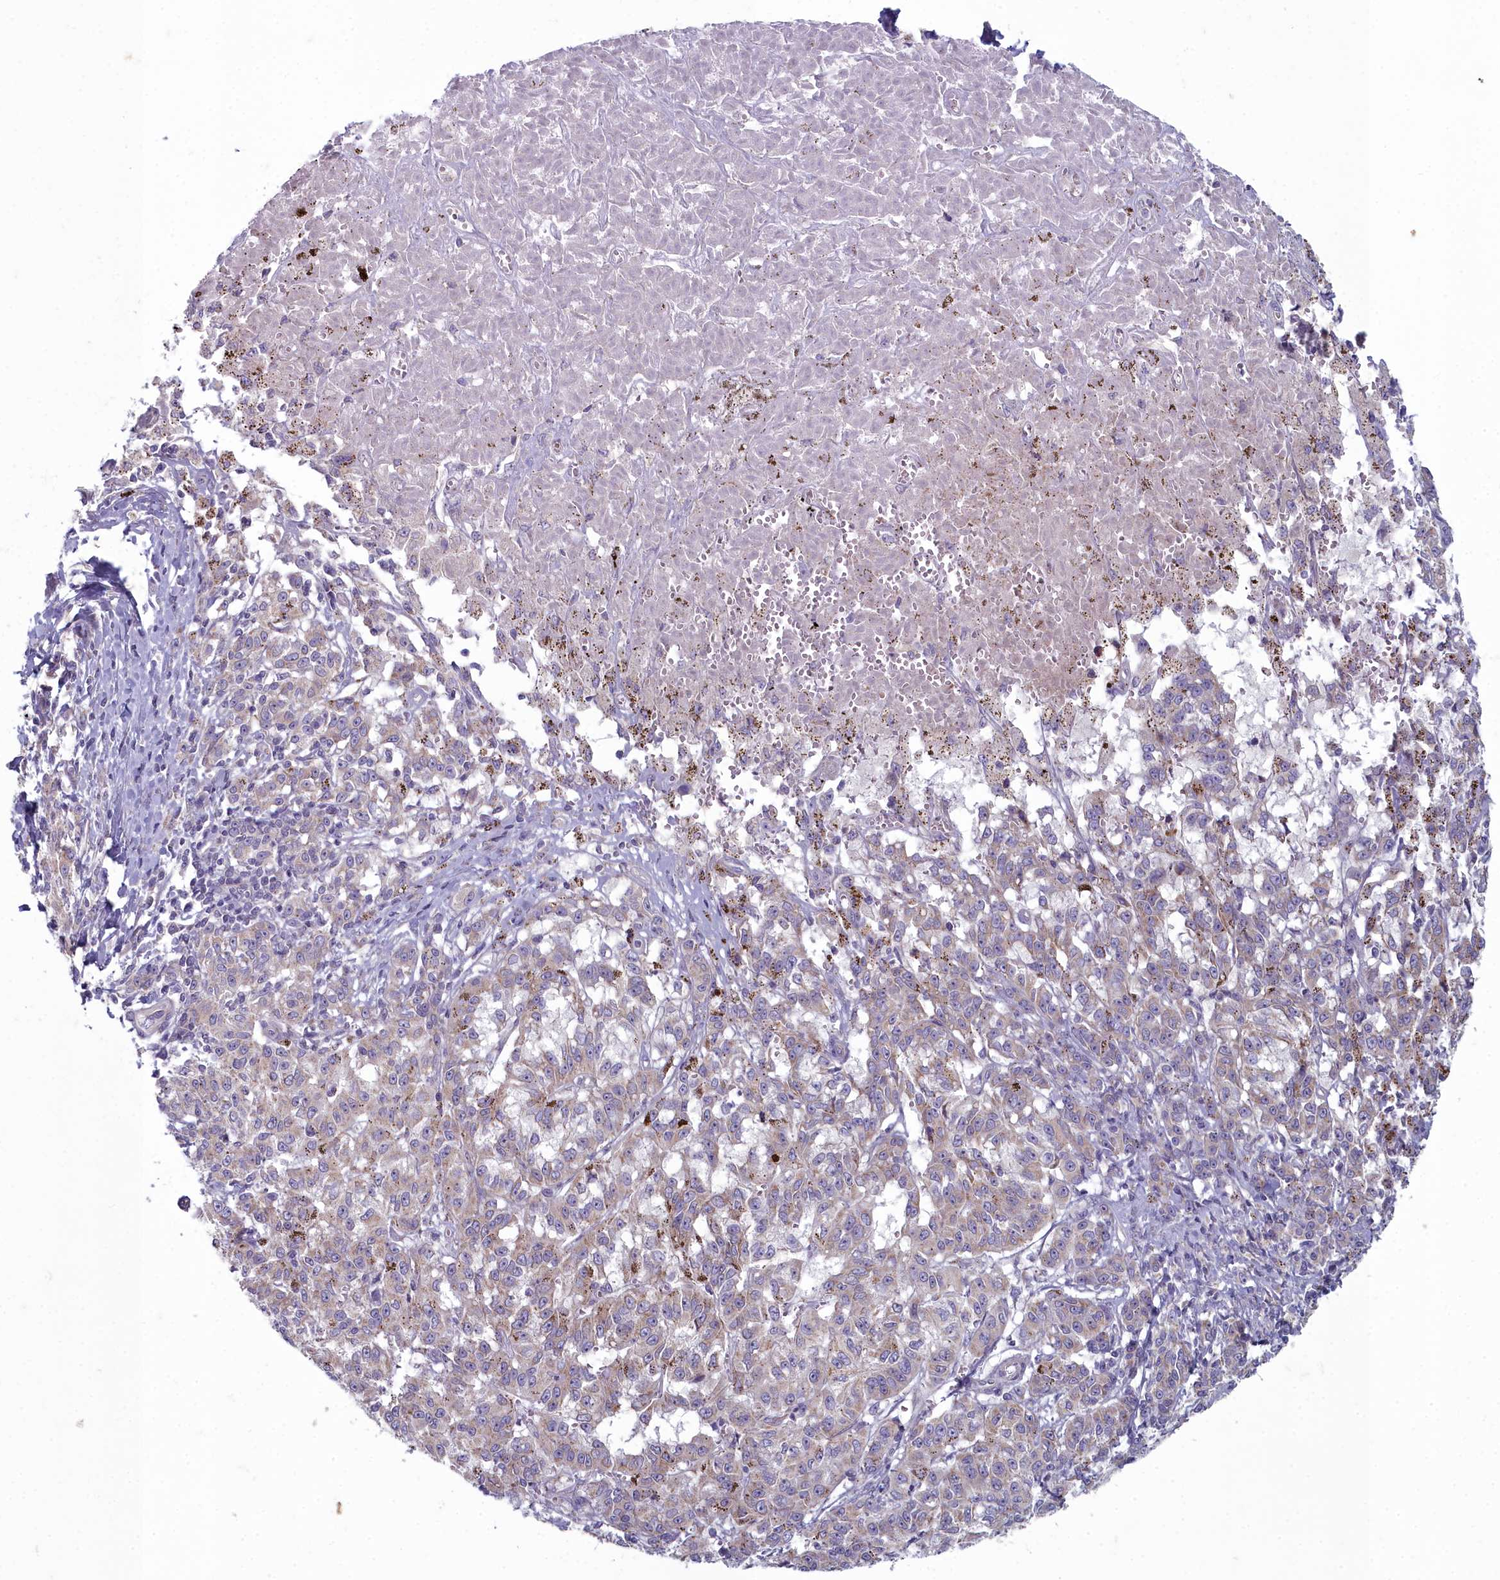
{"staining": {"intensity": "negative", "quantity": "none", "location": "none"}, "tissue": "melanoma", "cell_type": "Tumor cells", "image_type": "cancer", "snomed": [{"axis": "morphology", "description": "Malignant melanoma, NOS"}, {"axis": "topography", "description": "Skin"}], "caption": "An IHC micrograph of malignant melanoma is shown. There is no staining in tumor cells of malignant melanoma.", "gene": "INSYN2A", "patient": {"sex": "female", "age": 72}}